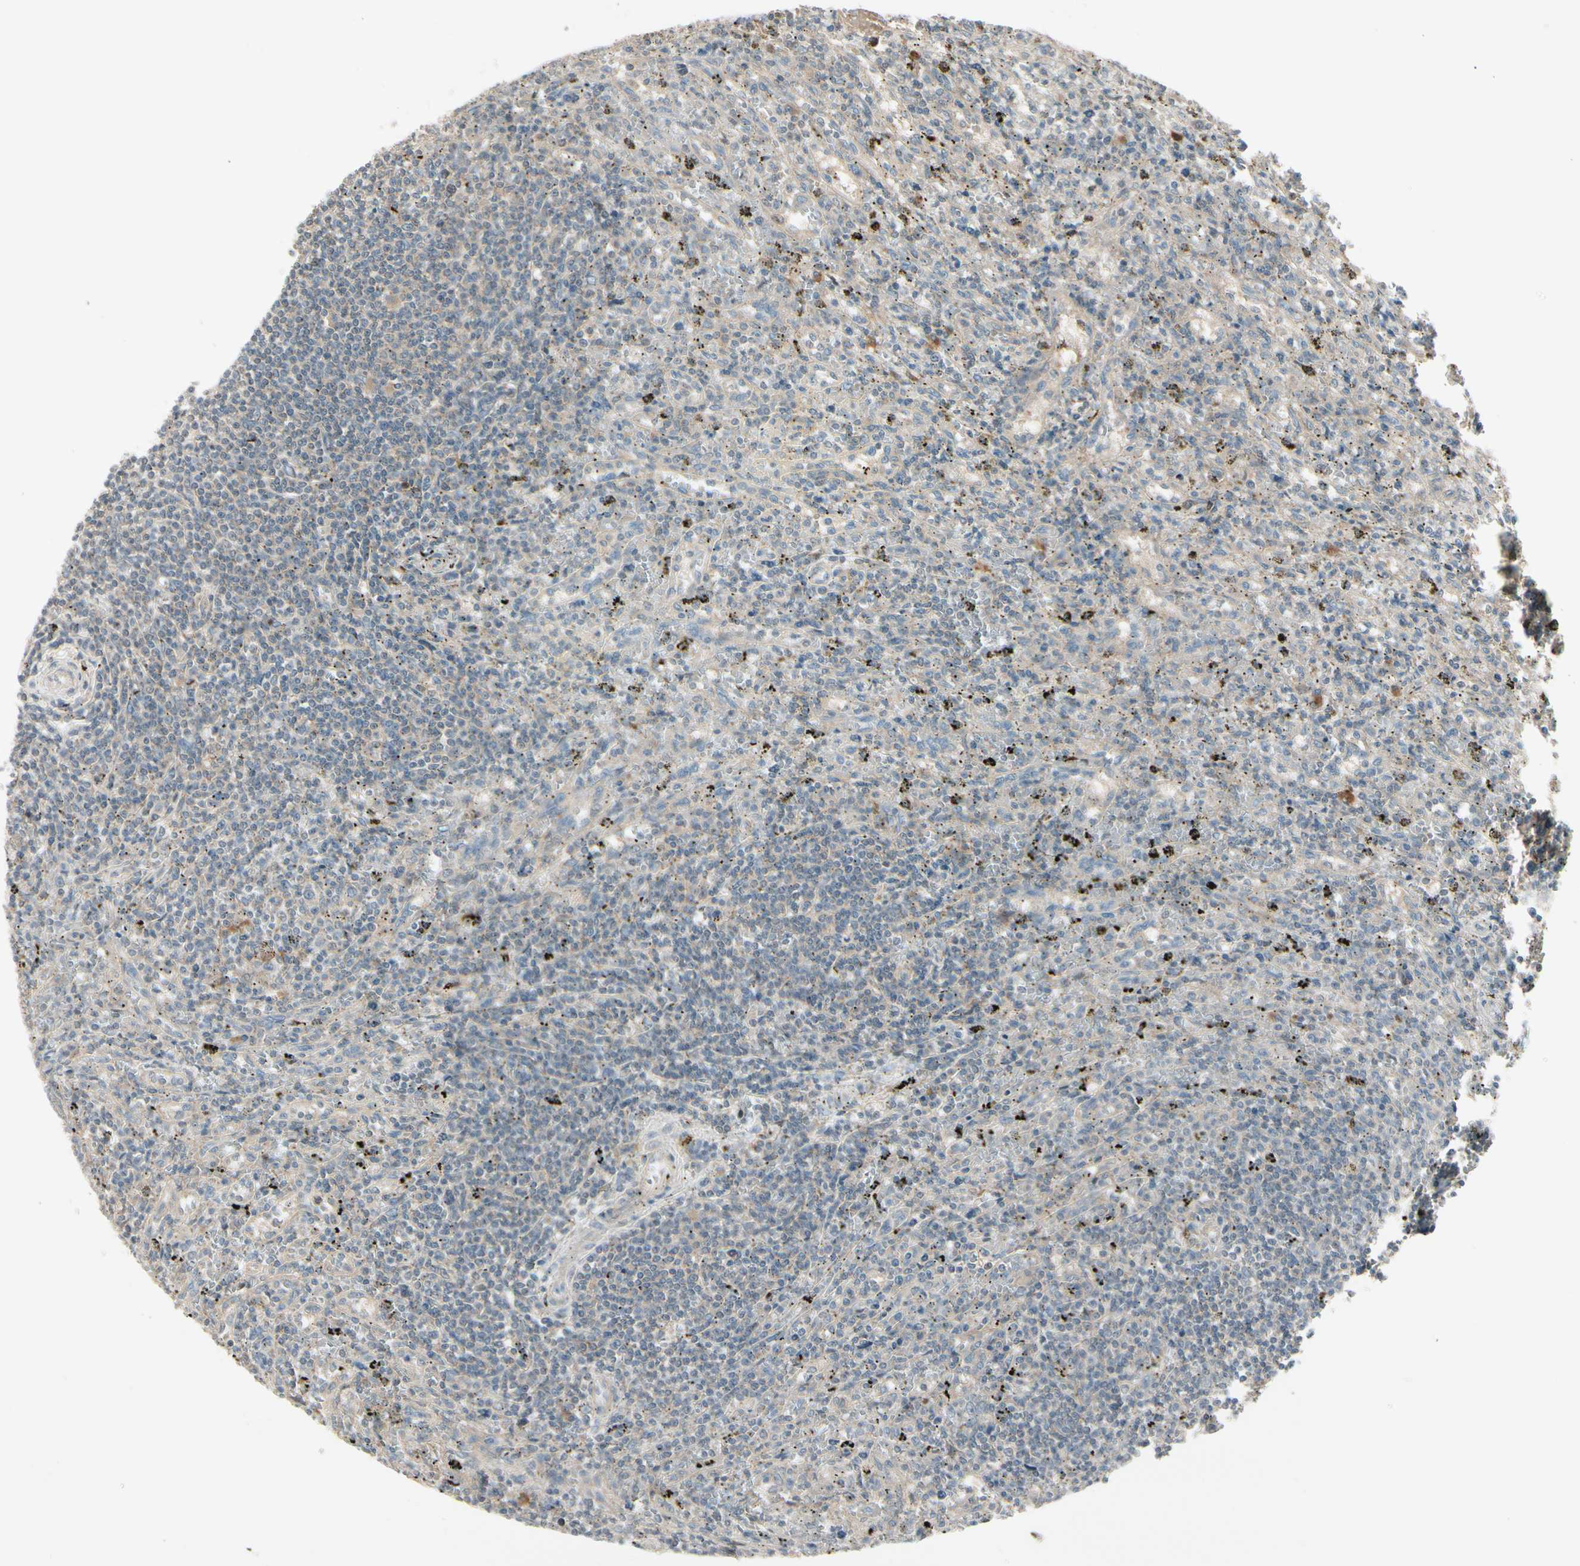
{"staining": {"intensity": "weak", "quantity": "25%-75%", "location": "cytoplasmic/membranous"}, "tissue": "lymphoma", "cell_type": "Tumor cells", "image_type": "cancer", "snomed": [{"axis": "morphology", "description": "Malignant lymphoma, non-Hodgkin's type, Low grade"}, {"axis": "topography", "description": "Spleen"}], "caption": "Immunohistochemistry micrograph of human lymphoma stained for a protein (brown), which exhibits low levels of weak cytoplasmic/membranous positivity in approximately 25%-75% of tumor cells.", "gene": "FHDC1", "patient": {"sex": "male", "age": 76}}